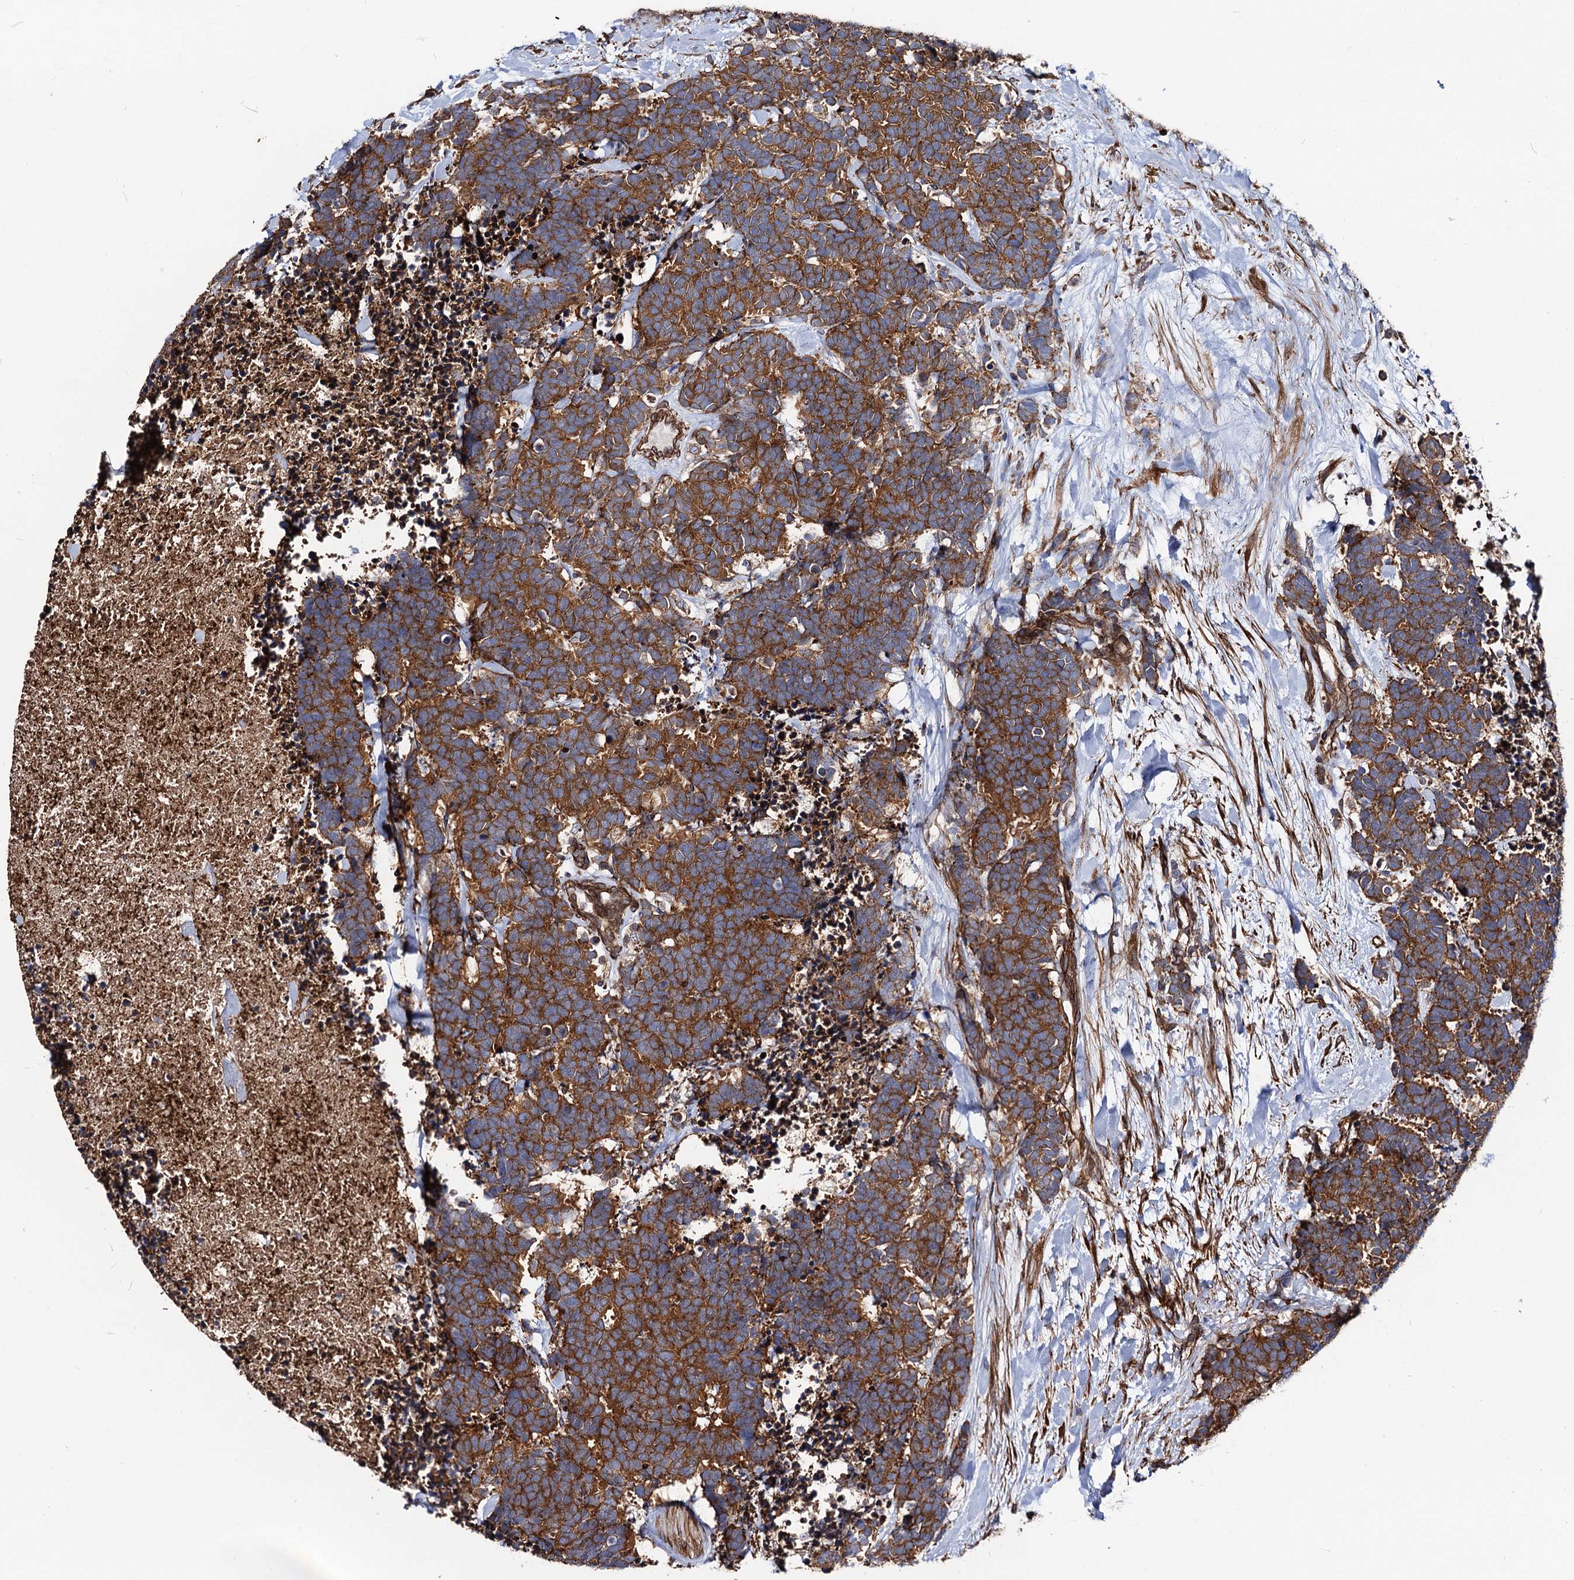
{"staining": {"intensity": "strong", "quantity": ">75%", "location": "cytoplasmic/membranous"}, "tissue": "carcinoid", "cell_type": "Tumor cells", "image_type": "cancer", "snomed": [{"axis": "morphology", "description": "Carcinoma, NOS"}, {"axis": "morphology", "description": "Carcinoid, malignant, NOS"}, {"axis": "topography", "description": "Prostate"}], "caption": "An immunohistochemistry (IHC) micrograph of tumor tissue is shown. Protein staining in brown labels strong cytoplasmic/membranous positivity in carcinoid within tumor cells.", "gene": "CIP2A", "patient": {"sex": "male", "age": 57}}